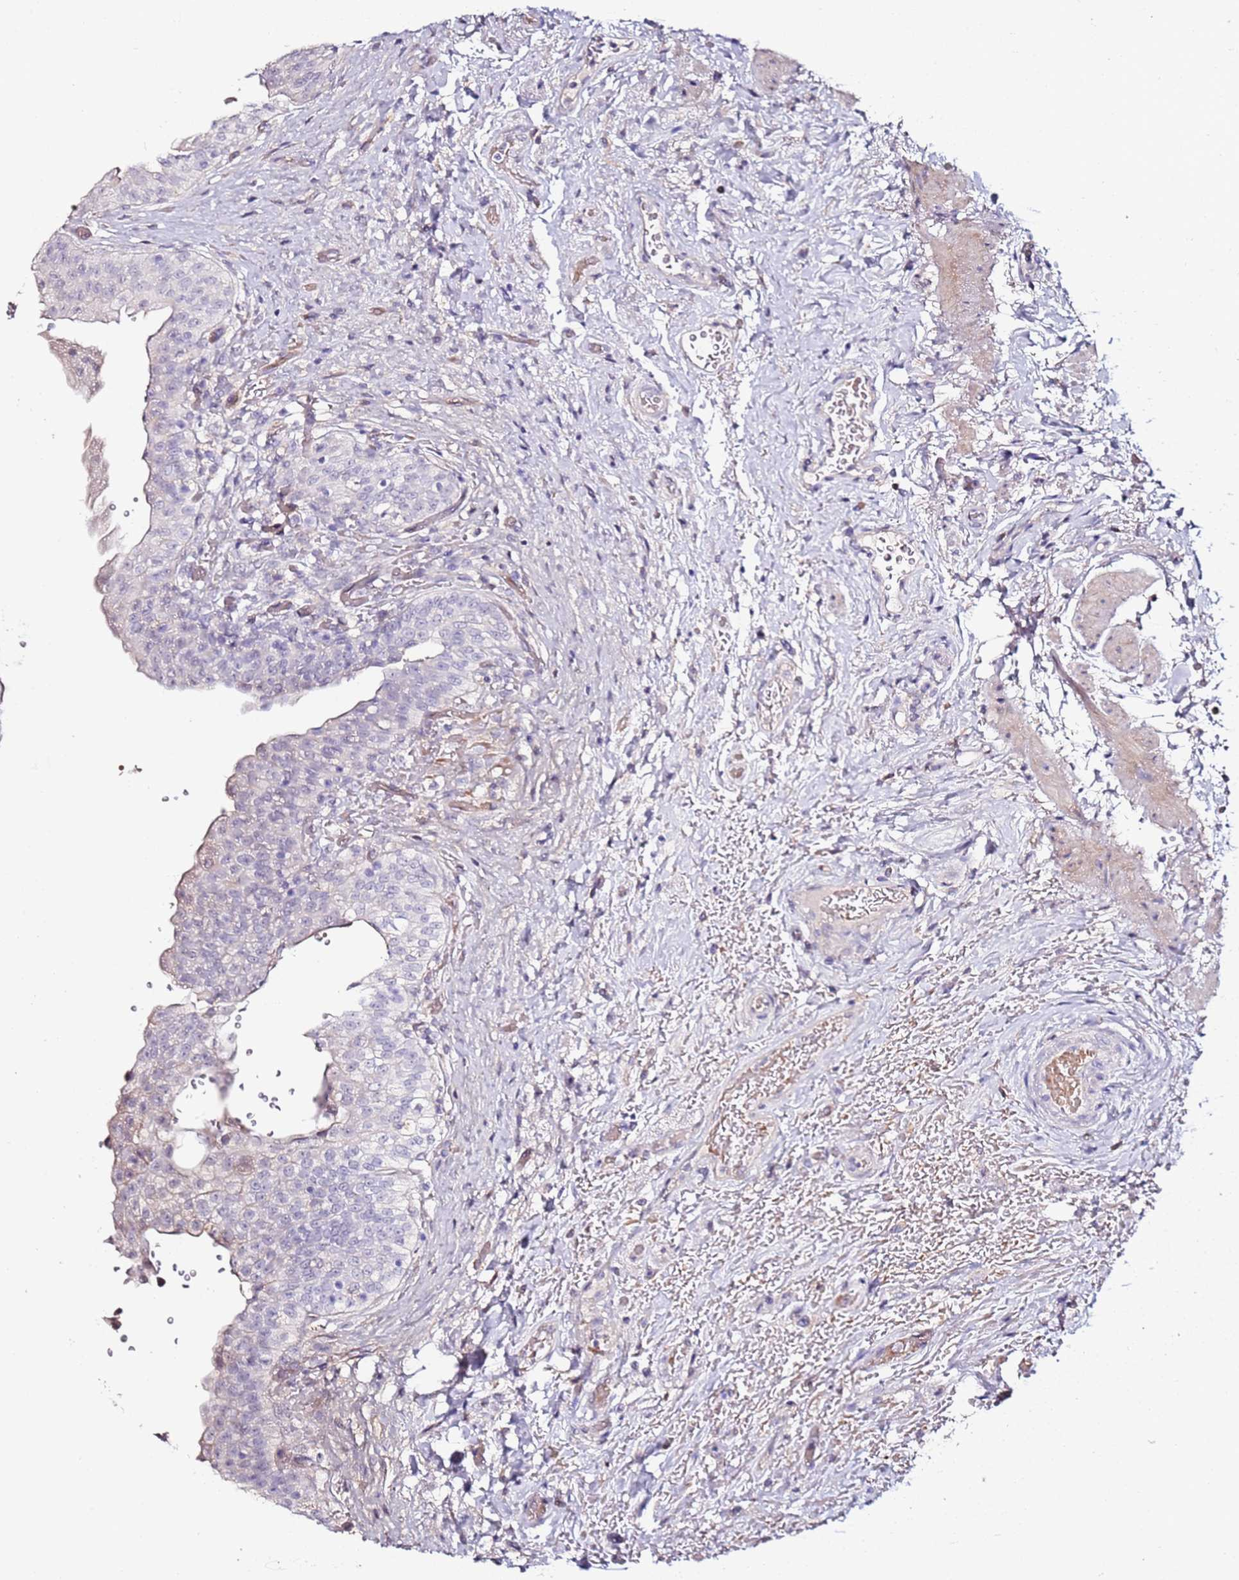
{"staining": {"intensity": "negative", "quantity": "none", "location": "none"}, "tissue": "urinary bladder", "cell_type": "Urothelial cells", "image_type": "normal", "snomed": [{"axis": "morphology", "description": "Normal tissue, NOS"}, {"axis": "topography", "description": "Urinary bladder"}], "caption": "This is a micrograph of immunohistochemistry (IHC) staining of unremarkable urinary bladder, which shows no expression in urothelial cells.", "gene": "C3orf80", "patient": {"sex": "male", "age": 69}}